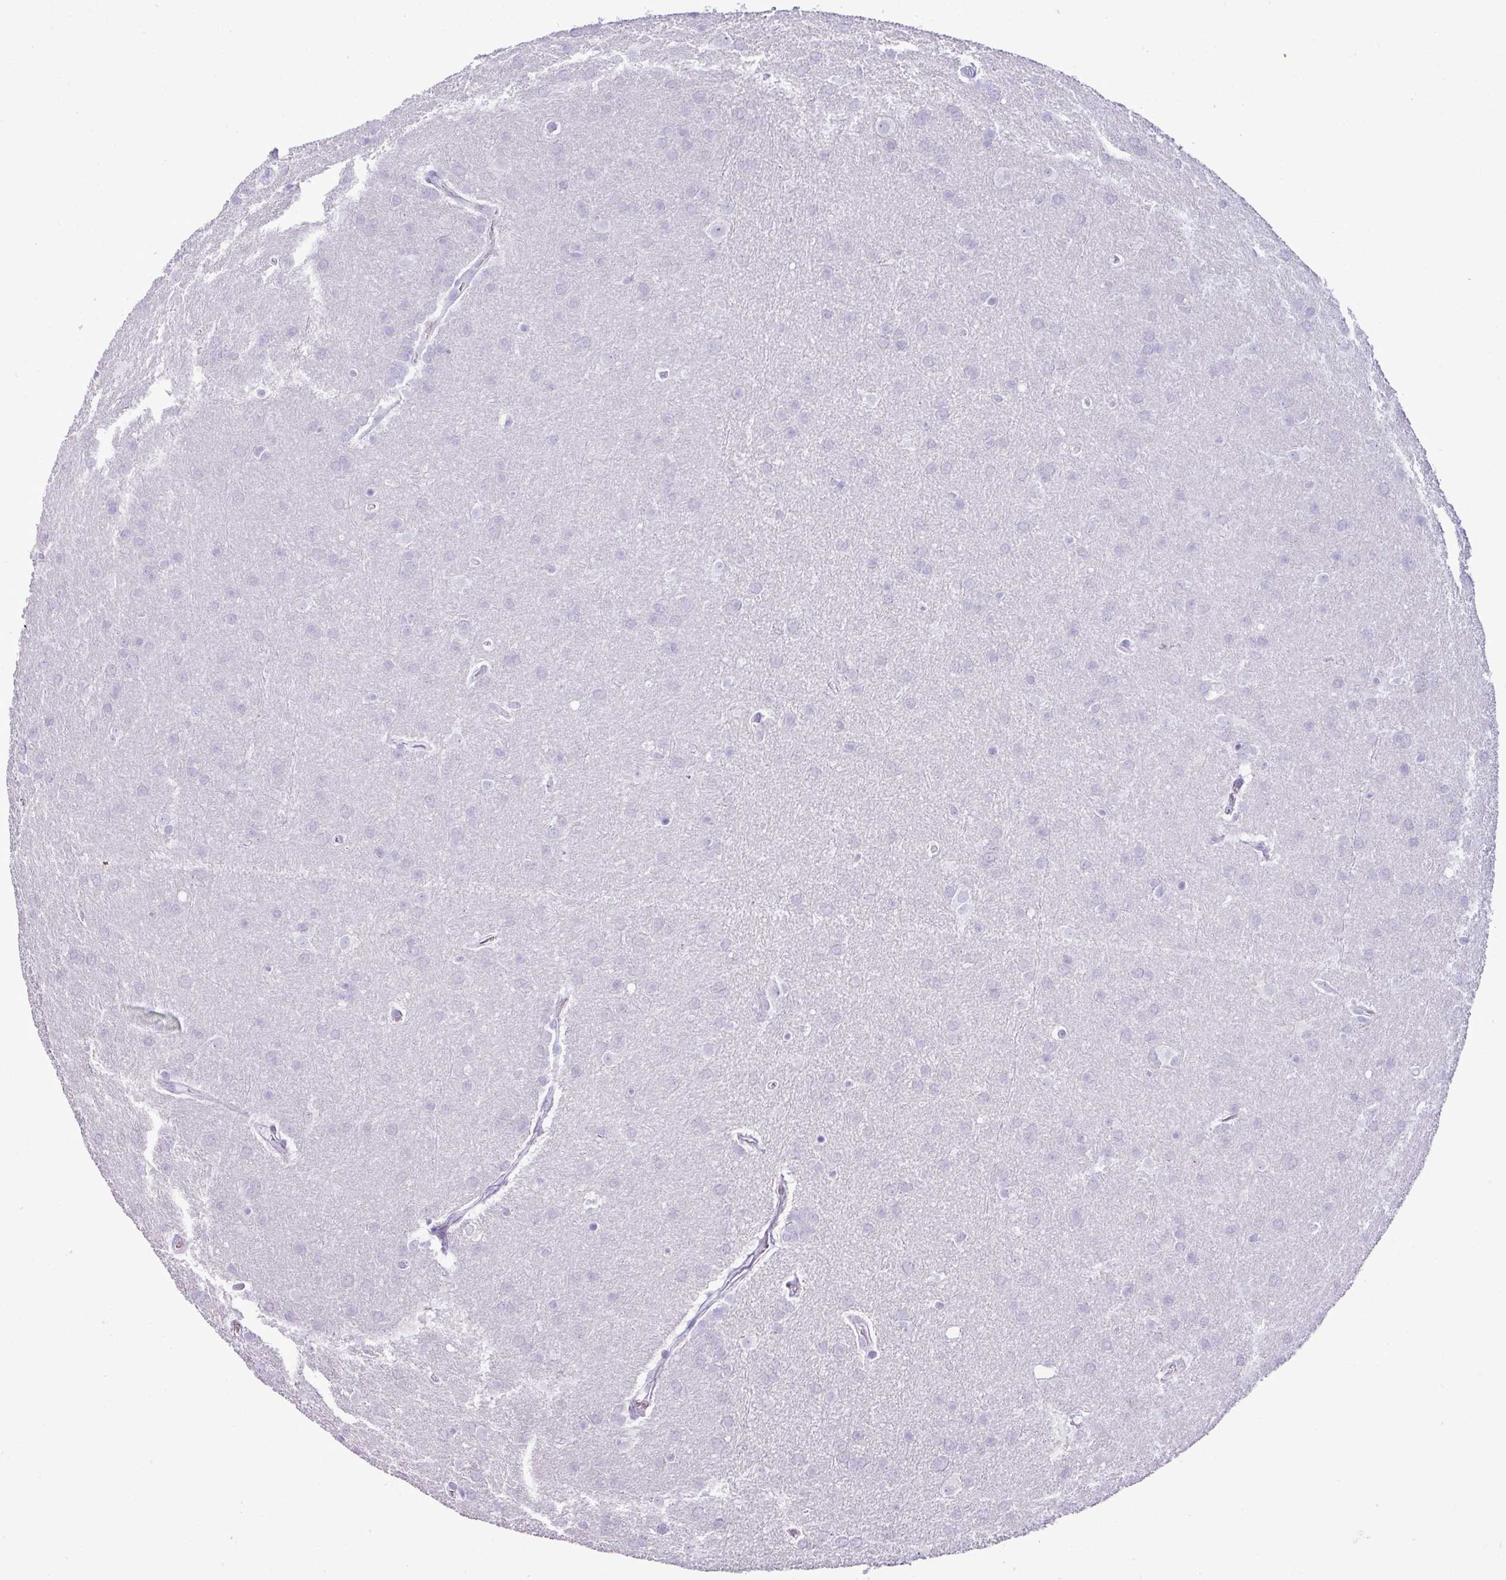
{"staining": {"intensity": "negative", "quantity": "none", "location": "none"}, "tissue": "glioma", "cell_type": "Tumor cells", "image_type": "cancer", "snomed": [{"axis": "morphology", "description": "Glioma, malignant, Low grade"}, {"axis": "topography", "description": "Brain"}], "caption": "Immunohistochemical staining of human glioma displays no significant expression in tumor cells. (DAB IHC with hematoxylin counter stain).", "gene": "ZSCAN5A", "patient": {"sex": "female", "age": 32}}